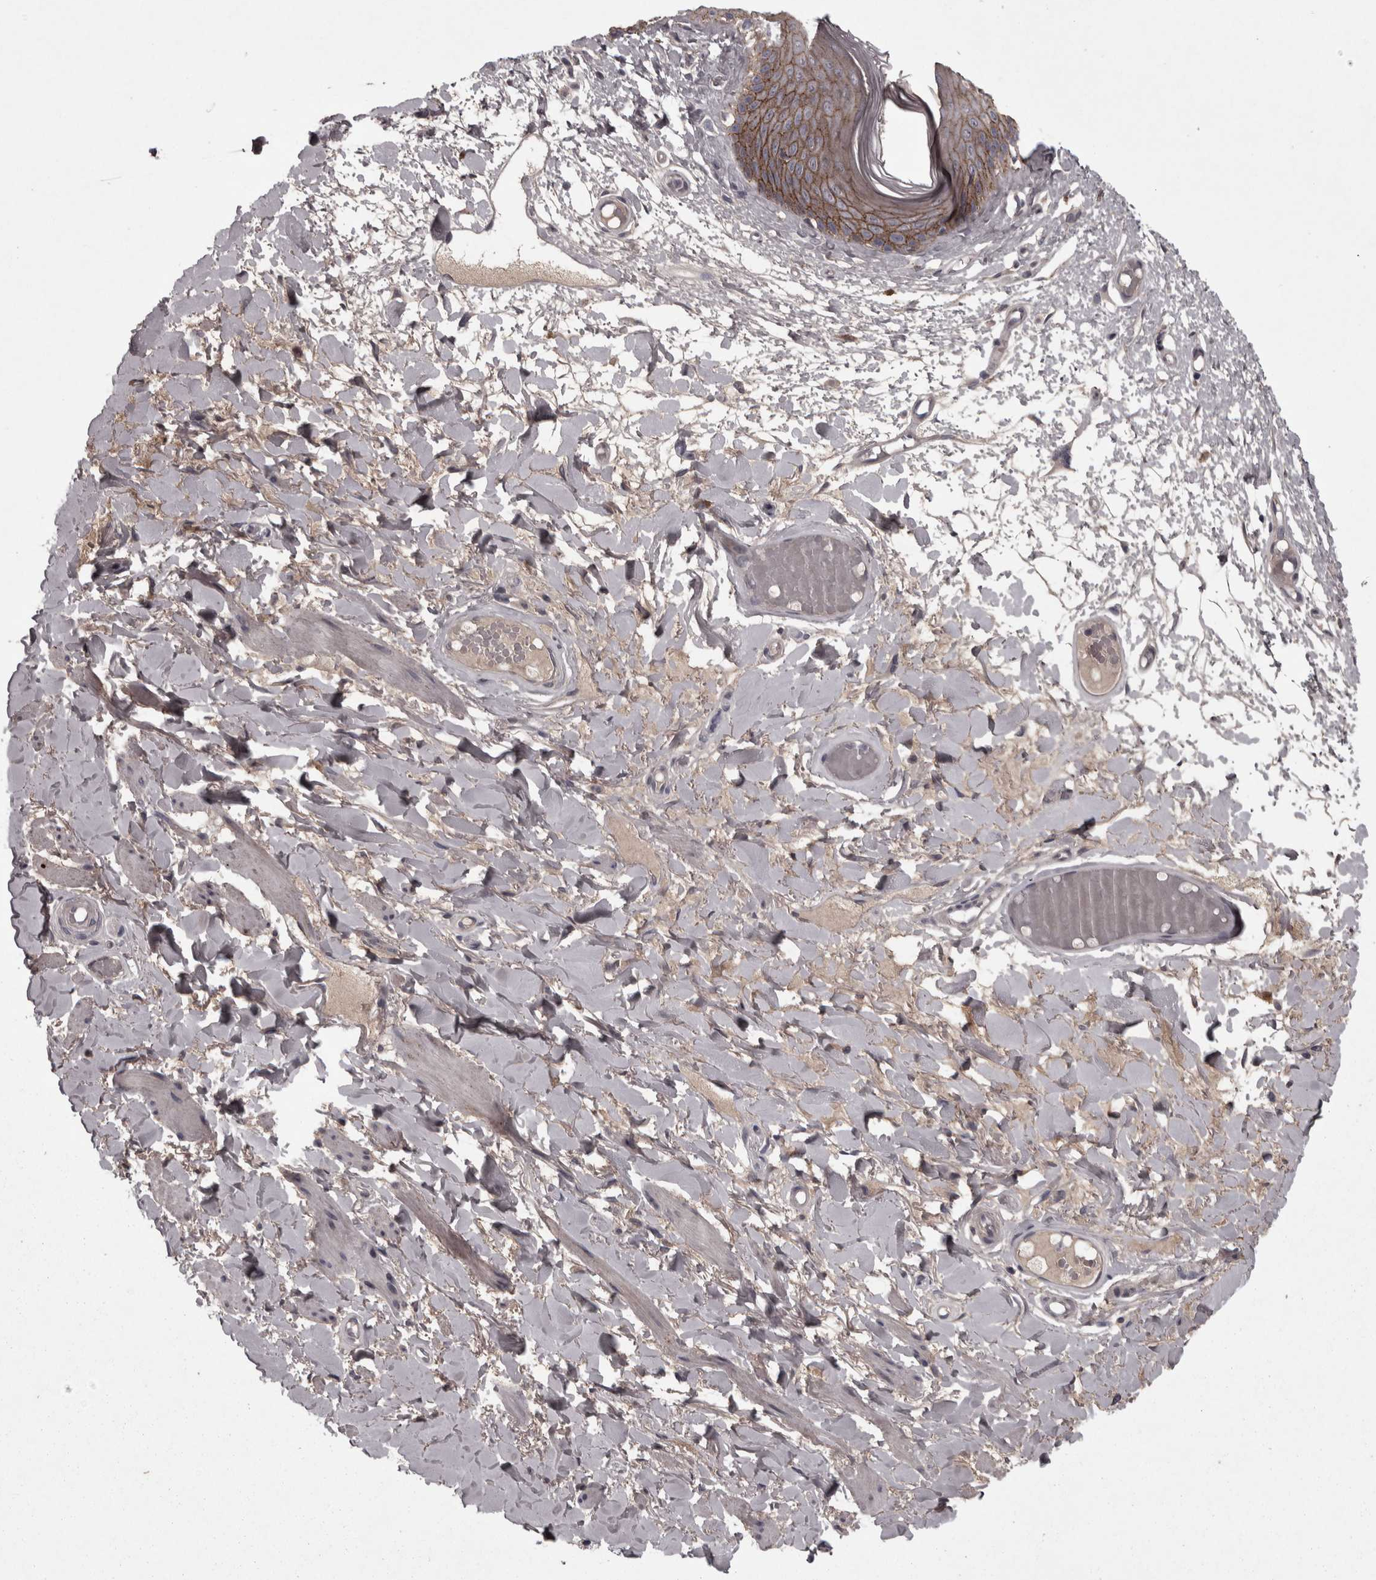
{"staining": {"intensity": "moderate", "quantity": ">75%", "location": "cytoplasmic/membranous"}, "tissue": "skin", "cell_type": "Epidermal cells", "image_type": "normal", "snomed": [{"axis": "morphology", "description": "Normal tissue, NOS"}, {"axis": "topography", "description": "Vulva"}], "caption": "Unremarkable skin reveals moderate cytoplasmic/membranous positivity in approximately >75% of epidermal cells, visualized by immunohistochemistry. (DAB (3,3'-diaminobenzidine) IHC with brightfield microscopy, high magnification).", "gene": "PCDH17", "patient": {"sex": "female", "age": 73}}